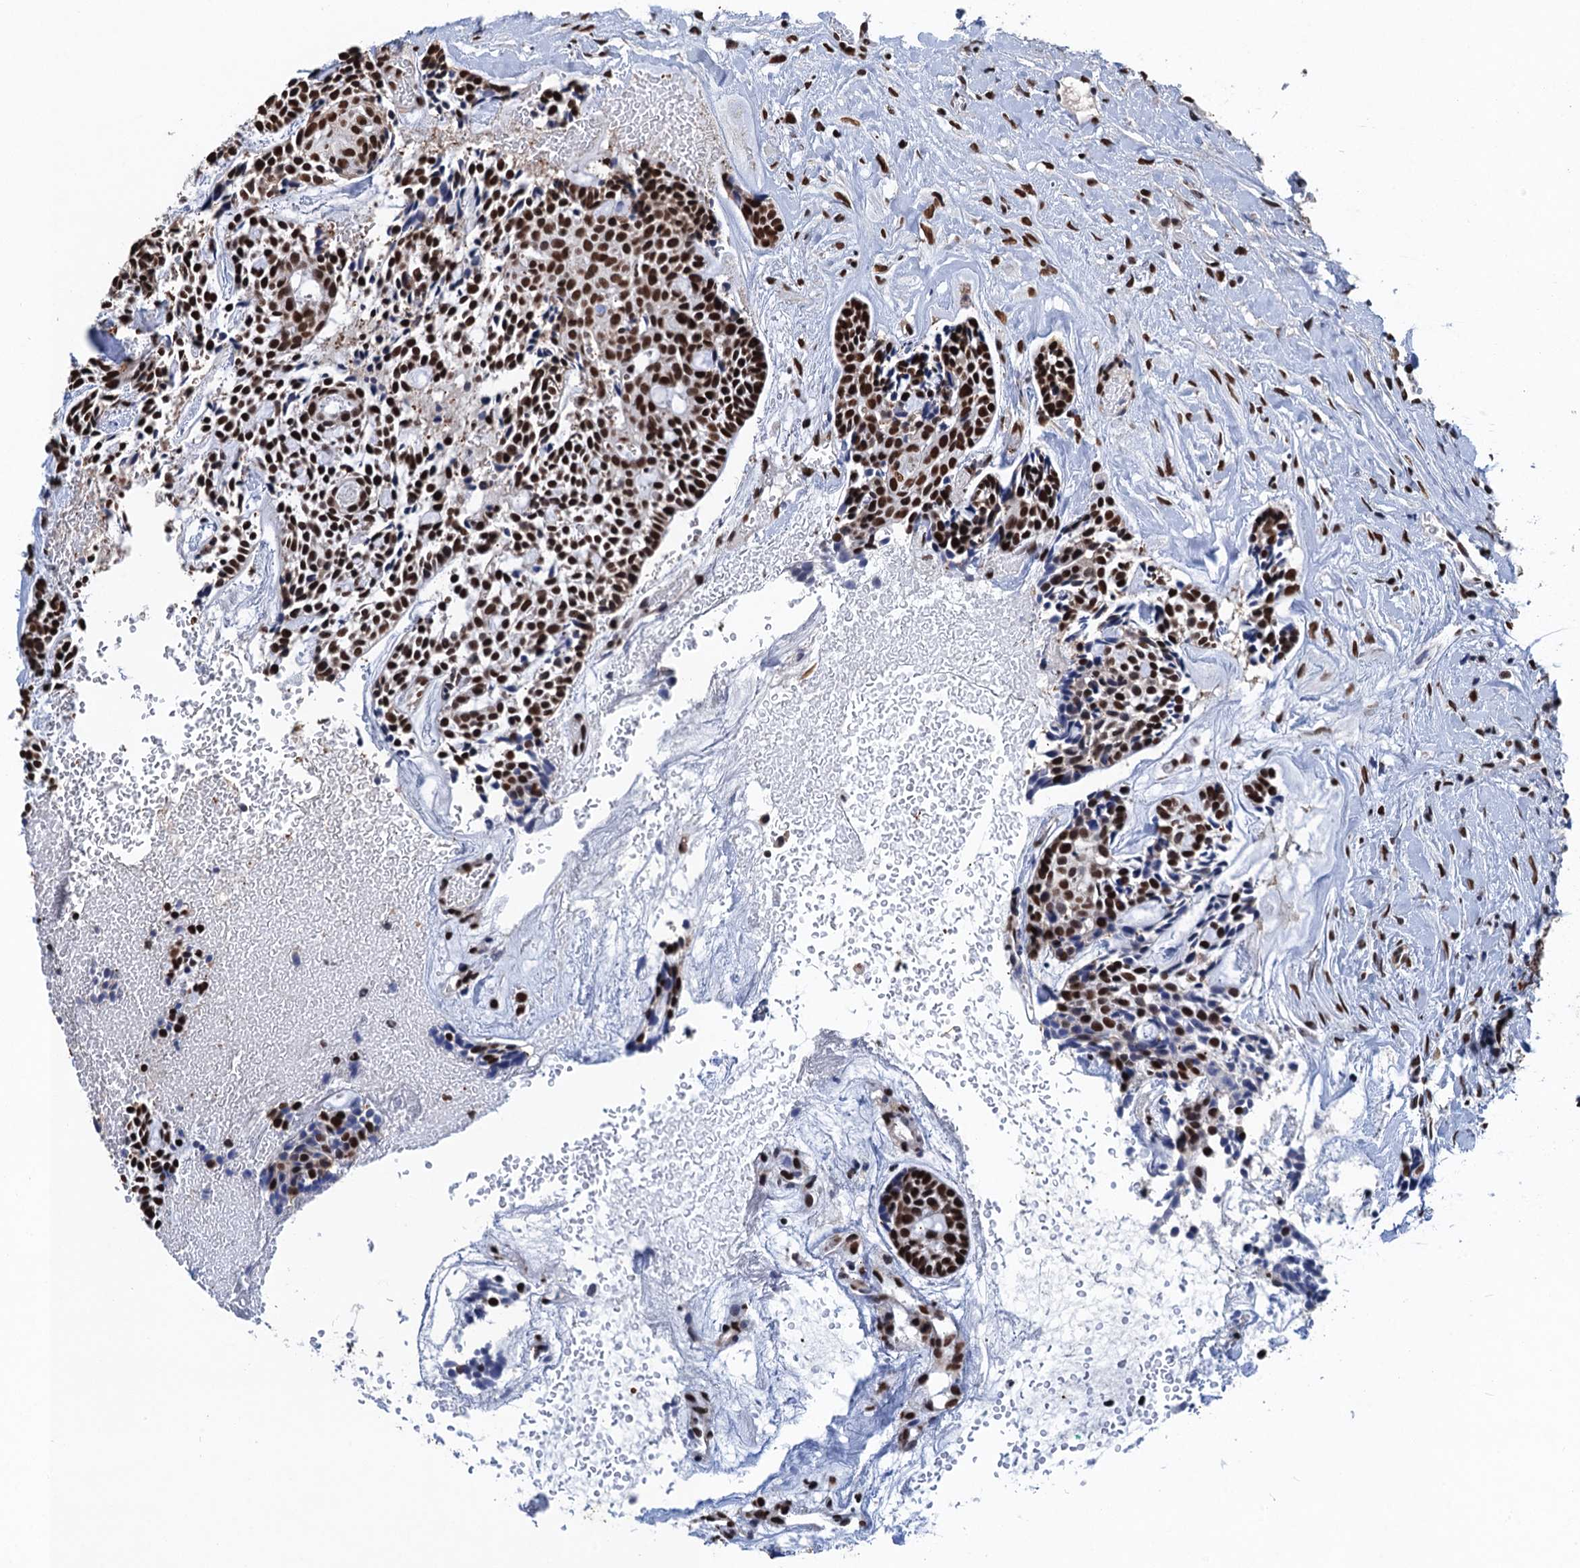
{"staining": {"intensity": "strong", "quantity": ">75%", "location": "nuclear"}, "tissue": "head and neck cancer", "cell_type": "Tumor cells", "image_type": "cancer", "snomed": [{"axis": "morphology", "description": "Adenocarcinoma, NOS"}, {"axis": "topography", "description": "Subcutis"}, {"axis": "topography", "description": "Head-Neck"}], "caption": "Head and neck adenocarcinoma stained for a protein (brown) shows strong nuclear positive positivity in about >75% of tumor cells.", "gene": "UBA2", "patient": {"sex": "female", "age": 73}}